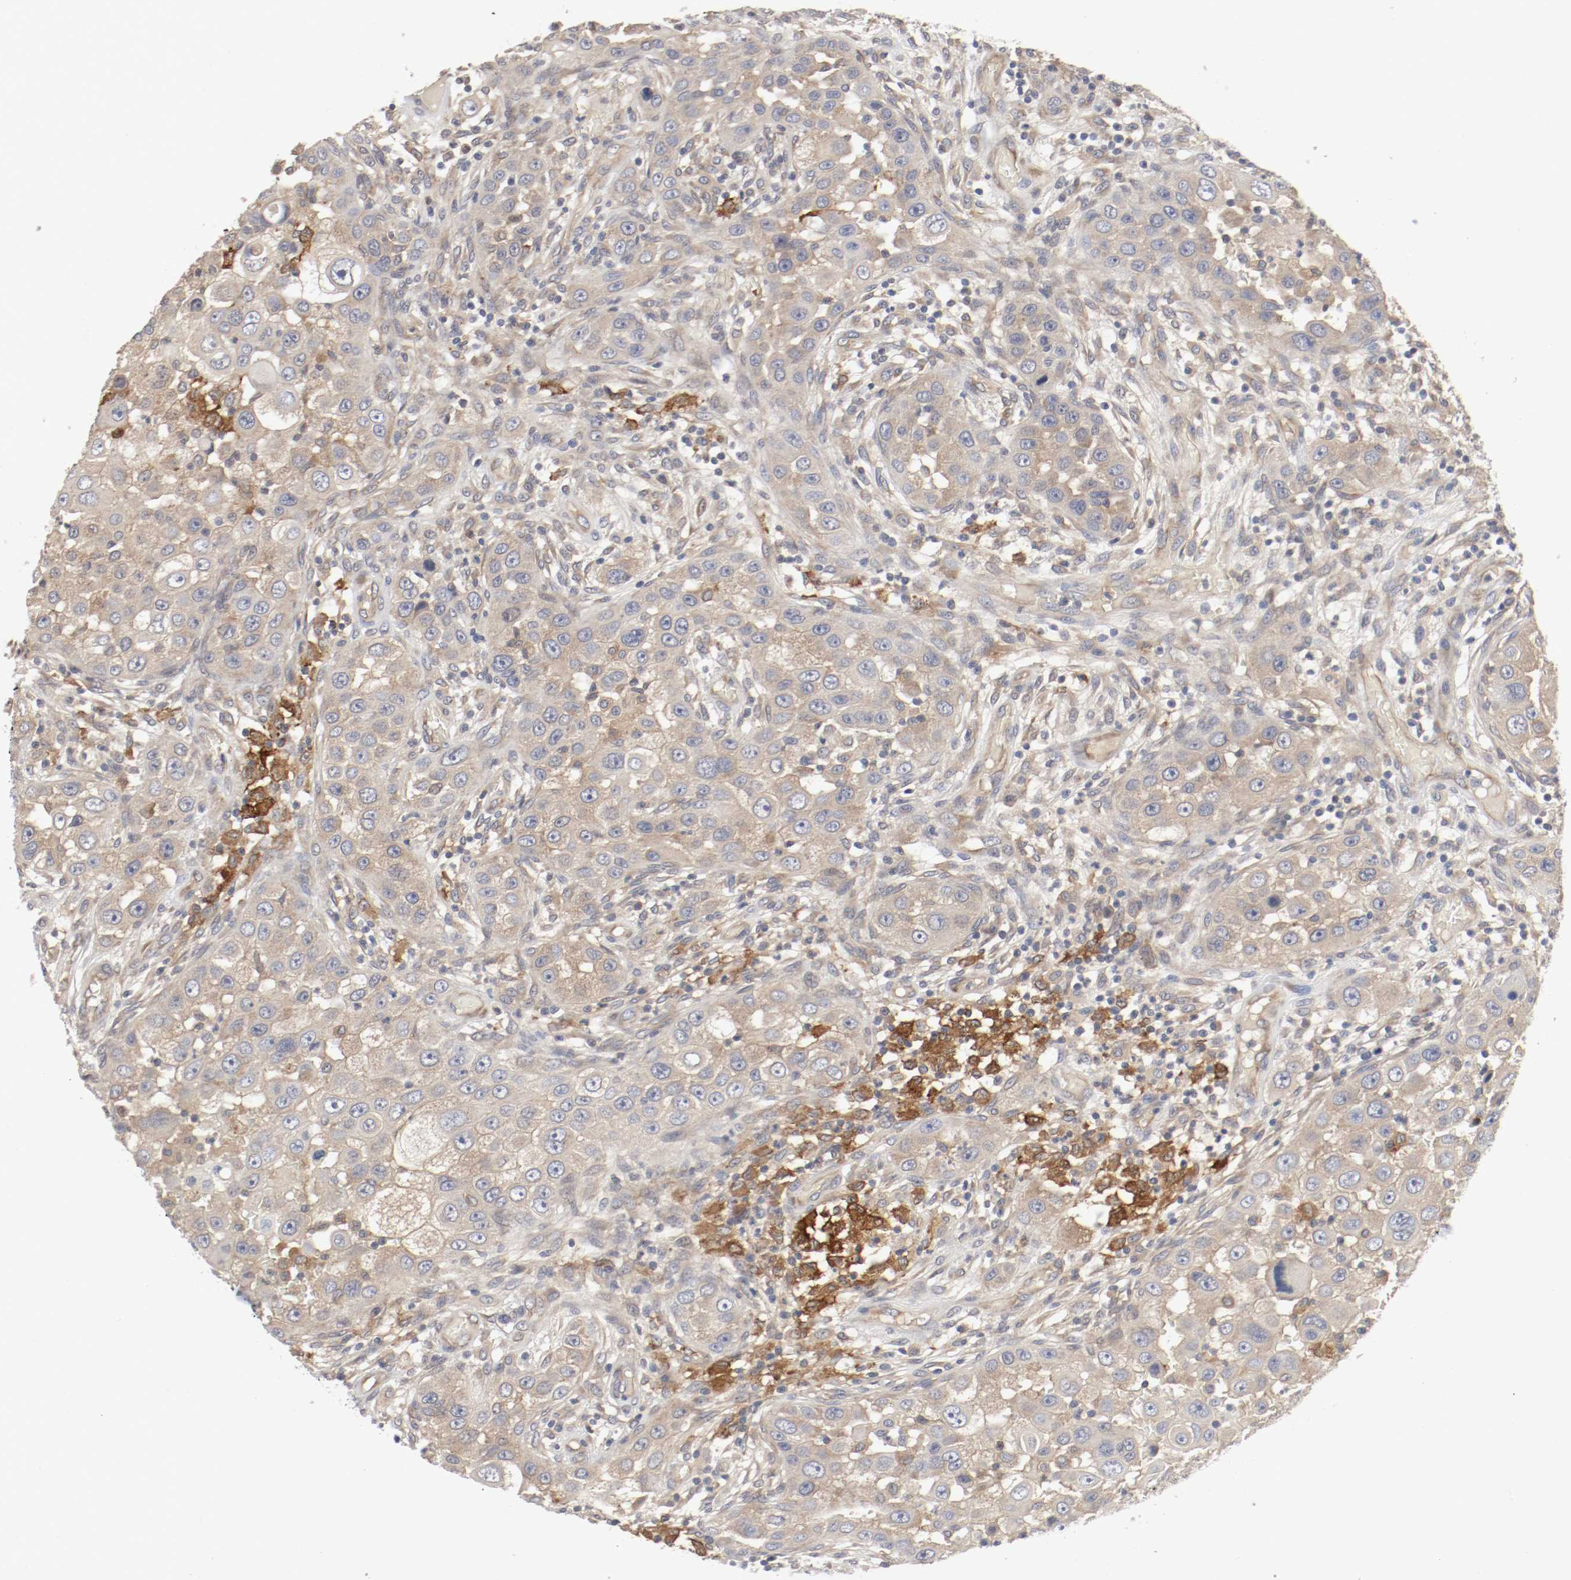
{"staining": {"intensity": "moderate", "quantity": ">75%", "location": "cytoplasmic/membranous"}, "tissue": "head and neck cancer", "cell_type": "Tumor cells", "image_type": "cancer", "snomed": [{"axis": "morphology", "description": "Carcinoma, NOS"}, {"axis": "topography", "description": "Head-Neck"}], "caption": "A photomicrograph of head and neck carcinoma stained for a protein displays moderate cytoplasmic/membranous brown staining in tumor cells.", "gene": "REN", "patient": {"sex": "male", "age": 87}}